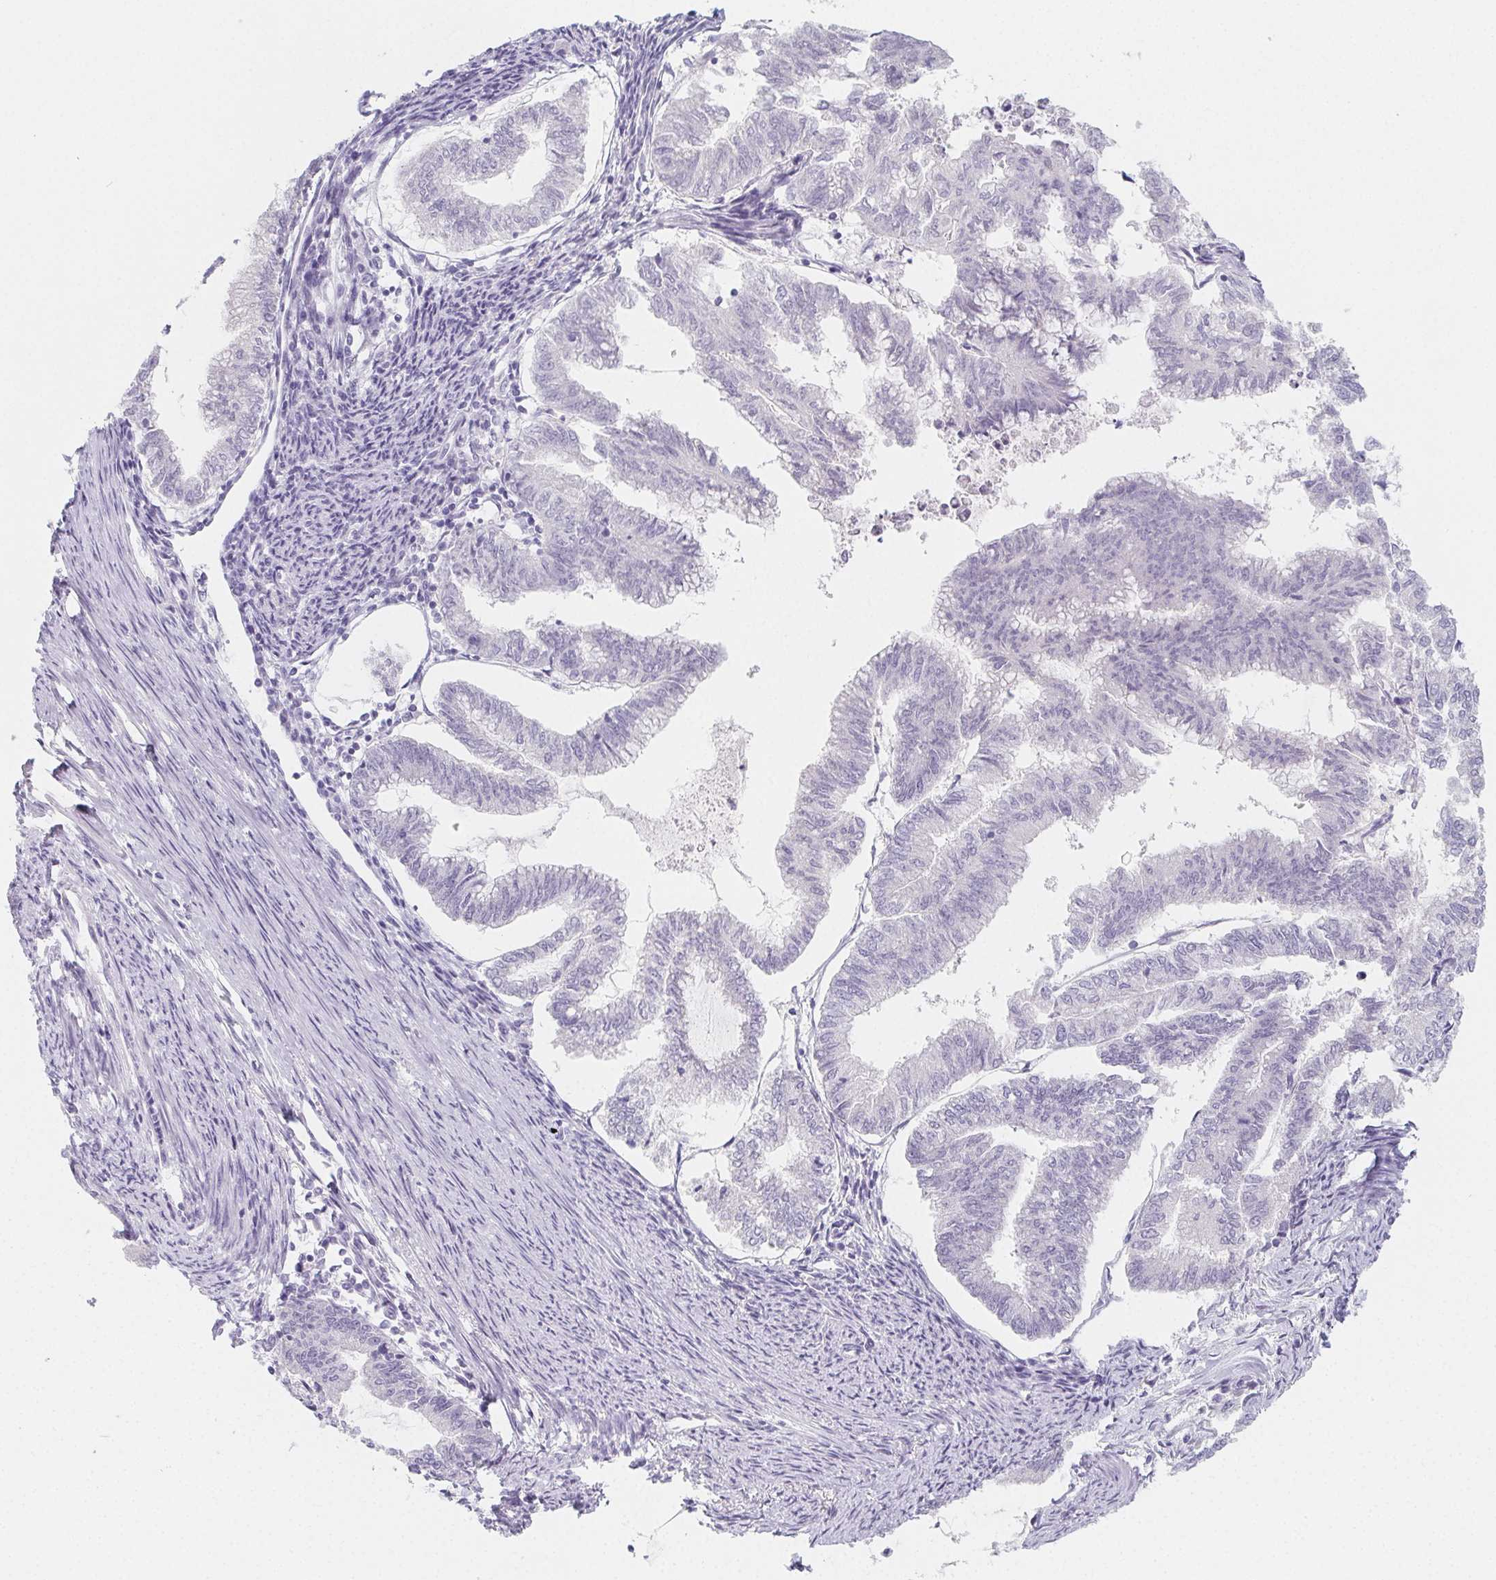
{"staining": {"intensity": "negative", "quantity": "none", "location": "none"}, "tissue": "endometrial cancer", "cell_type": "Tumor cells", "image_type": "cancer", "snomed": [{"axis": "morphology", "description": "Adenocarcinoma, NOS"}, {"axis": "topography", "description": "Endometrium"}], "caption": "Human adenocarcinoma (endometrial) stained for a protein using immunohistochemistry (IHC) shows no positivity in tumor cells.", "gene": "GLIPR1L1", "patient": {"sex": "female", "age": 79}}